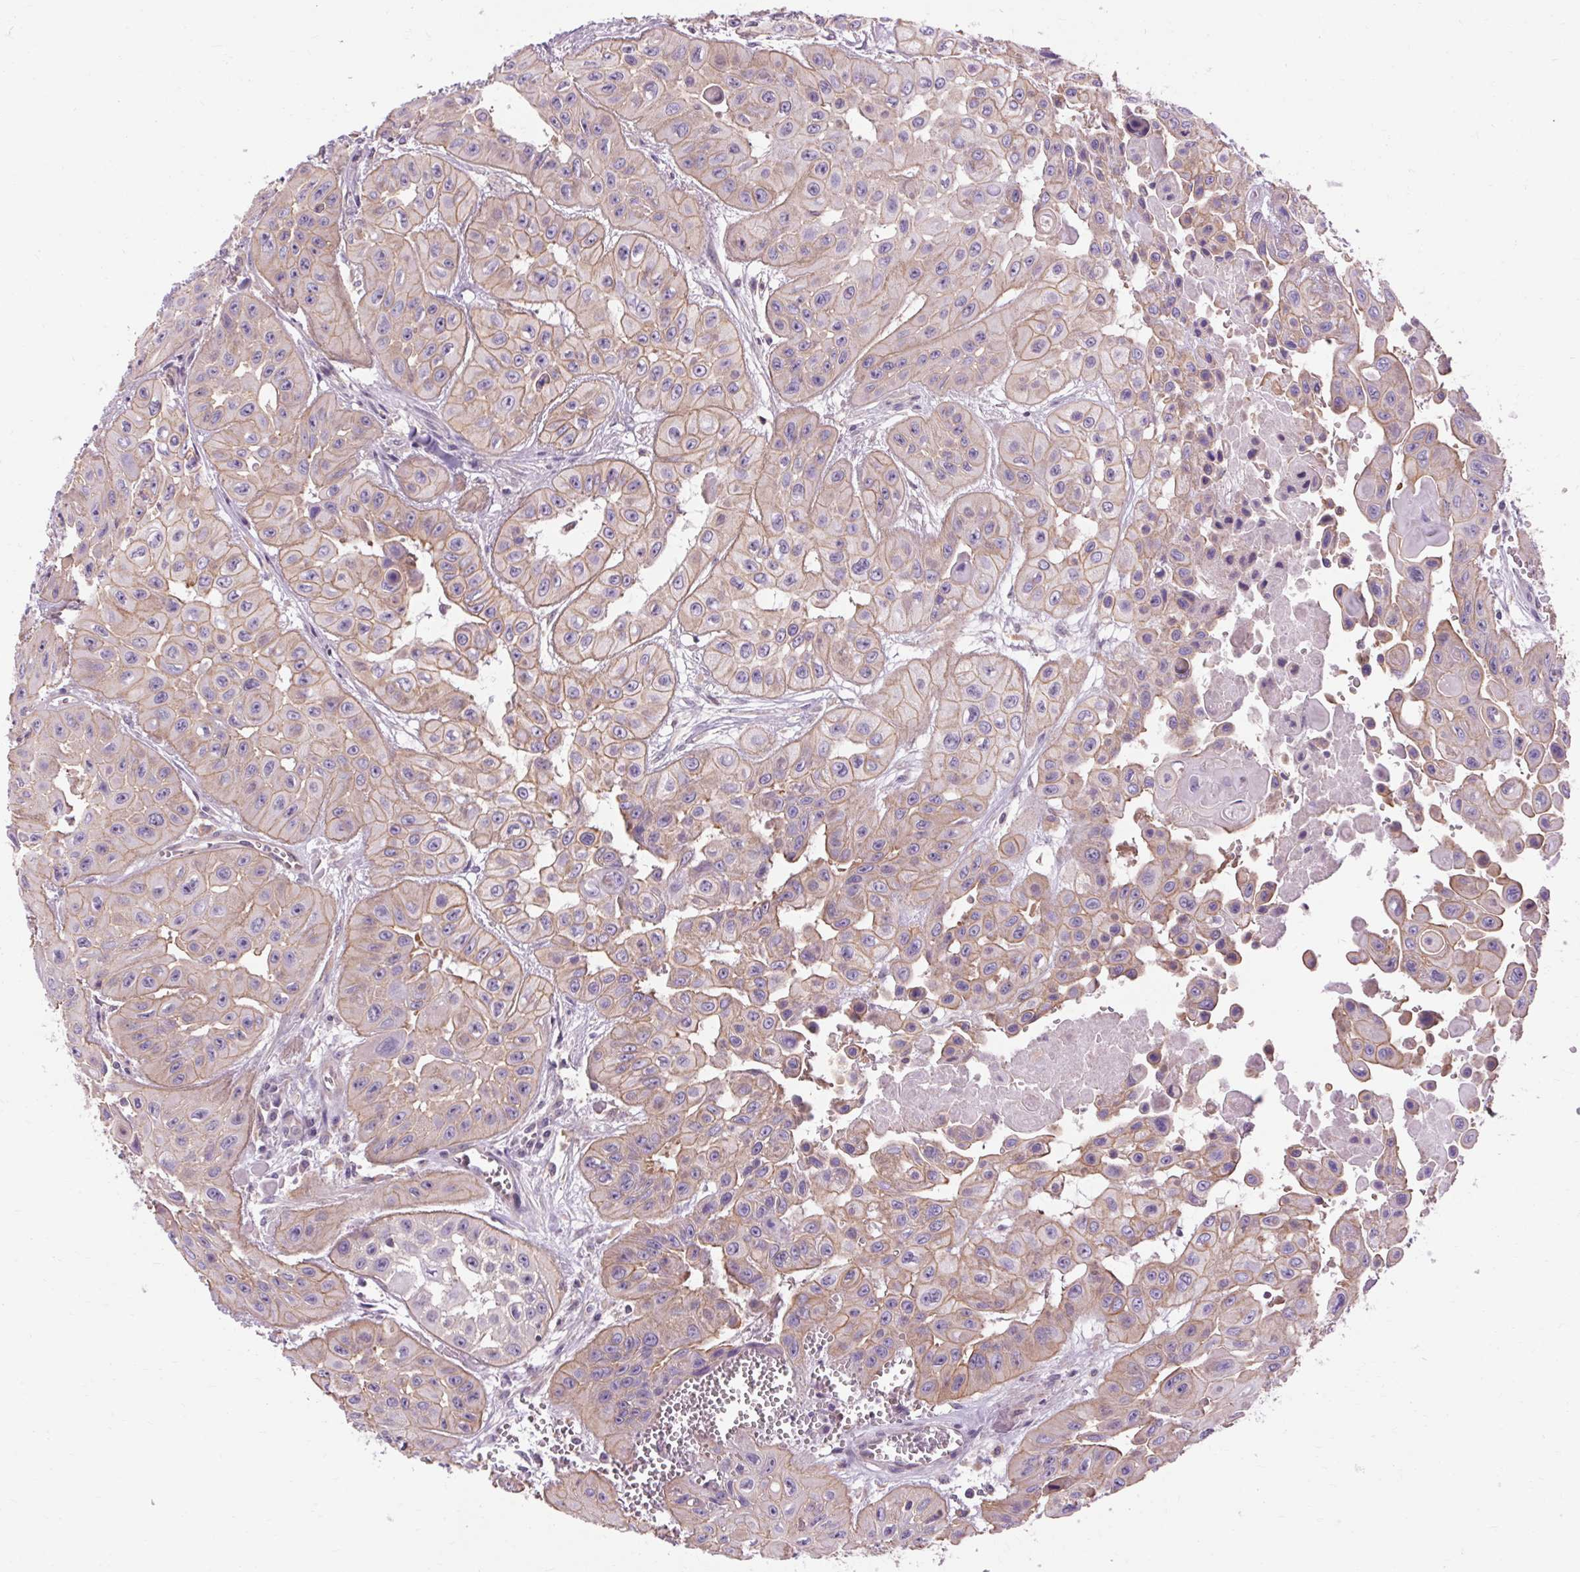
{"staining": {"intensity": "moderate", "quantity": "25%-75%", "location": "cytoplasmic/membranous"}, "tissue": "head and neck cancer", "cell_type": "Tumor cells", "image_type": "cancer", "snomed": [{"axis": "morphology", "description": "Adenocarcinoma, NOS"}, {"axis": "topography", "description": "Head-Neck"}], "caption": "DAB (3,3'-diaminobenzidine) immunohistochemical staining of adenocarcinoma (head and neck) displays moderate cytoplasmic/membranous protein staining in approximately 25%-75% of tumor cells. The staining was performed using DAB to visualize the protein expression in brown, while the nuclei were stained in blue with hematoxylin (Magnification: 20x).", "gene": "TM6SF1", "patient": {"sex": "male", "age": 73}}